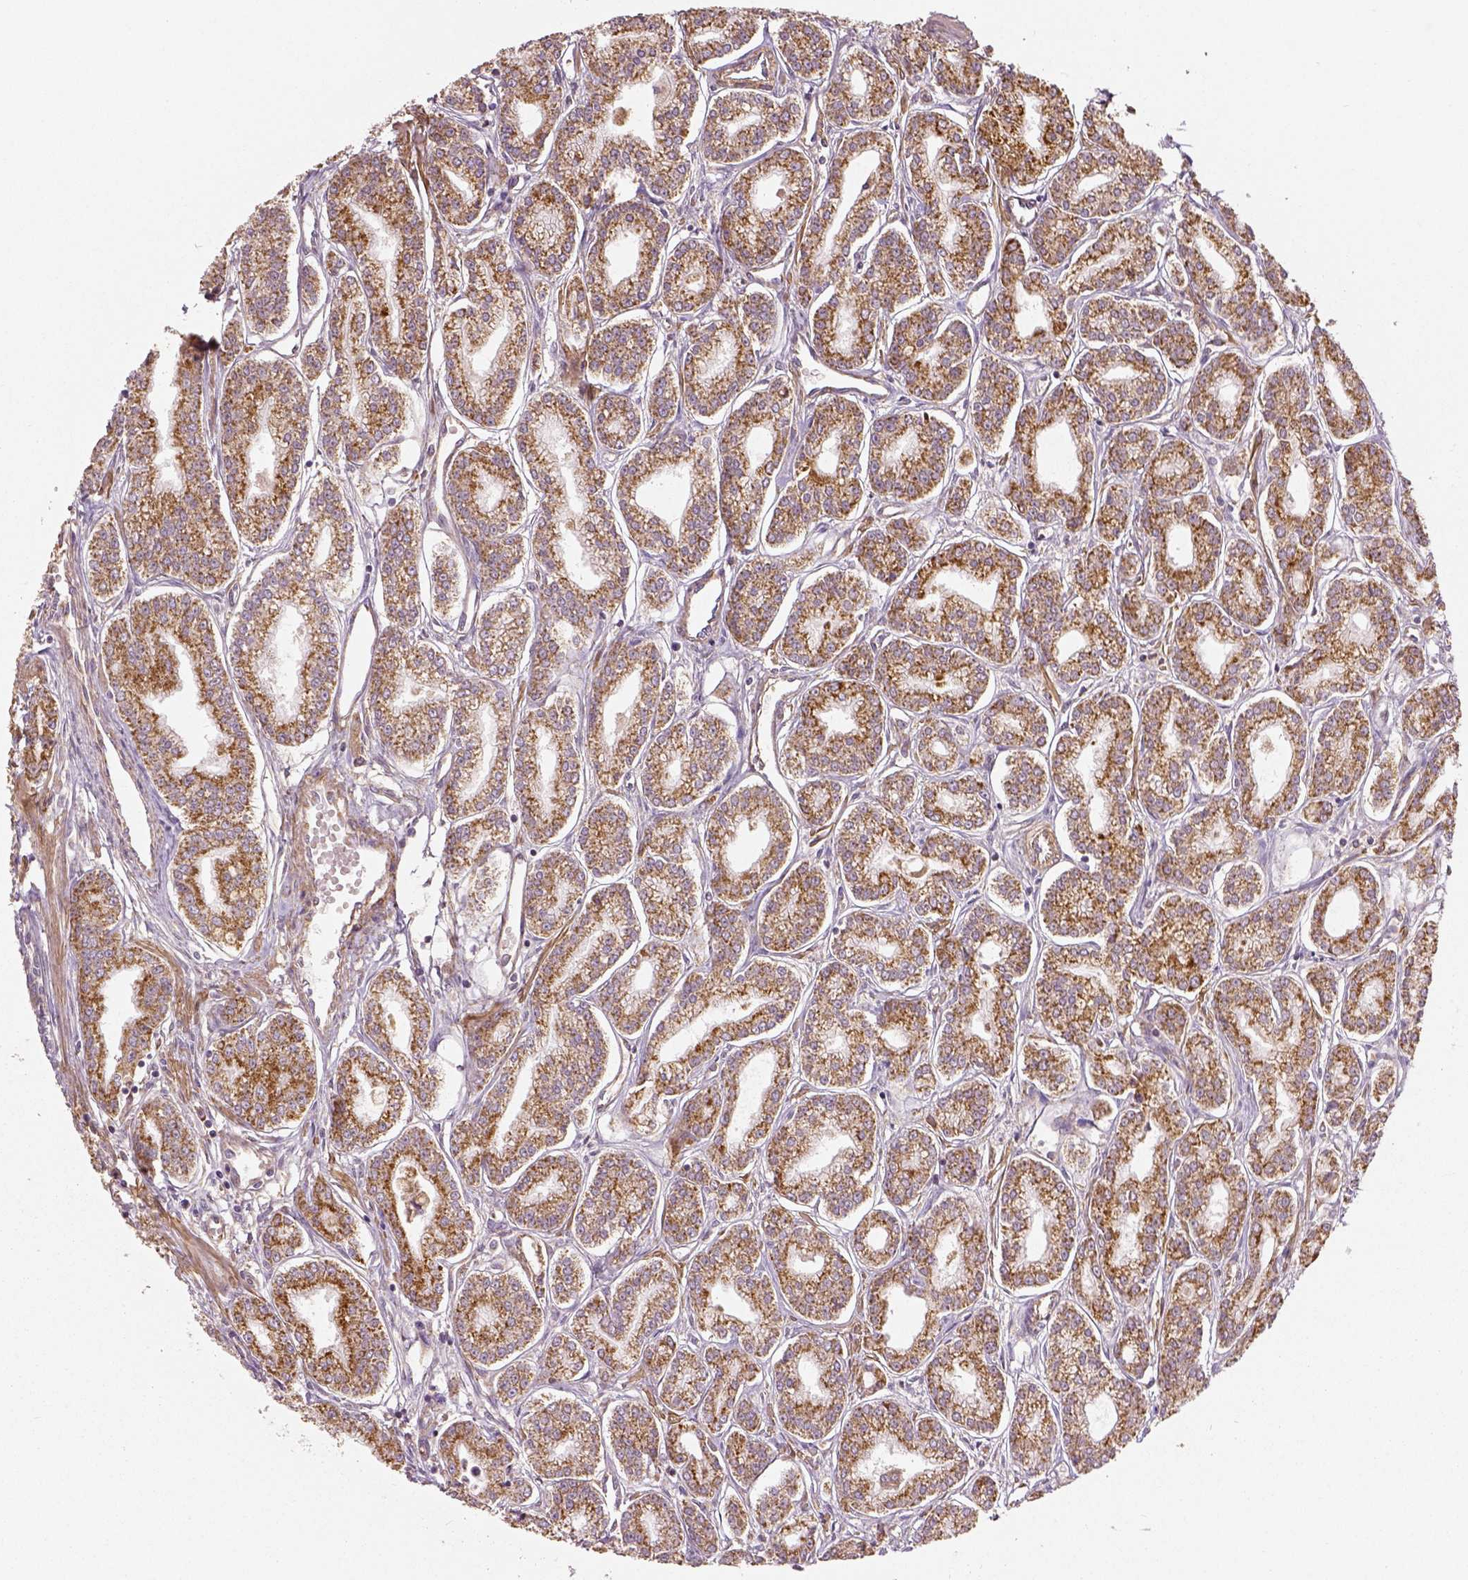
{"staining": {"intensity": "moderate", "quantity": ">75%", "location": "cytoplasmic/membranous"}, "tissue": "prostate cancer", "cell_type": "Tumor cells", "image_type": "cancer", "snomed": [{"axis": "morphology", "description": "Adenocarcinoma, NOS"}, {"axis": "topography", "description": "Prostate"}], "caption": "IHC of human prostate adenocarcinoma demonstrates medium levels of moderate cytoplasmic/membranous staining in about >75% of tumor cells. The protein is shown in brown color, while the nuclei are stained blue.", "gene": "PGAM5", "patient": {"sex": "male", "age": 71}}